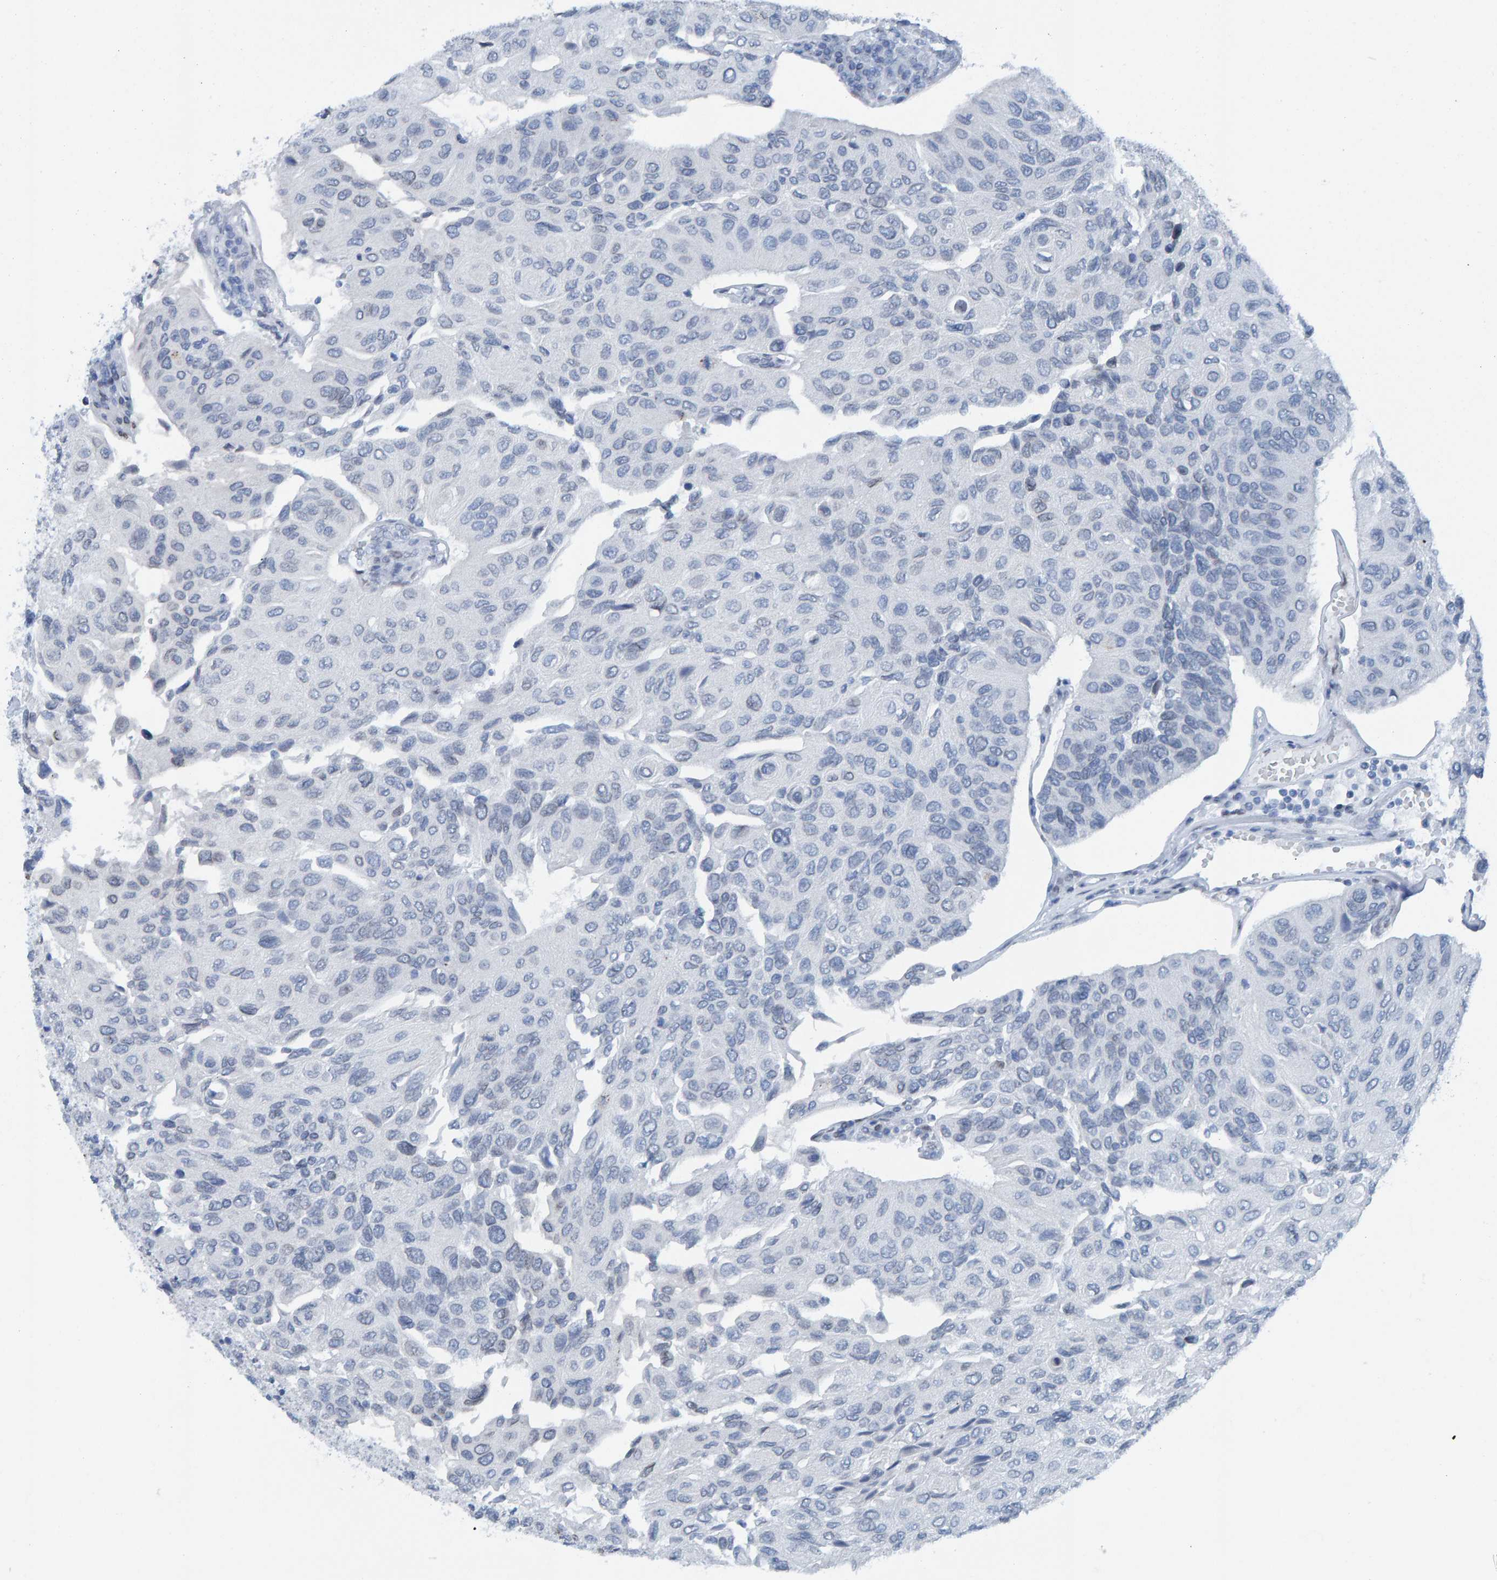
{"staining": {"intensity": "negative", "quantity": "none", "location": "none"}, "tissue": "urothelial cancer", "cell_type": "Tumor cells", "image_type": "cancer", "snomed": [{"axis": "morphology", "description": "Urothelial carcinoma, High grade"}, {"axis": "topography", "description": "Urinary bladder"}], "caption": "A histopathology image of human urothelial cancer is negative for staining in tumor cells.", "gene": "LMNB2", "patient": {"sex": "male", "age": 66}}